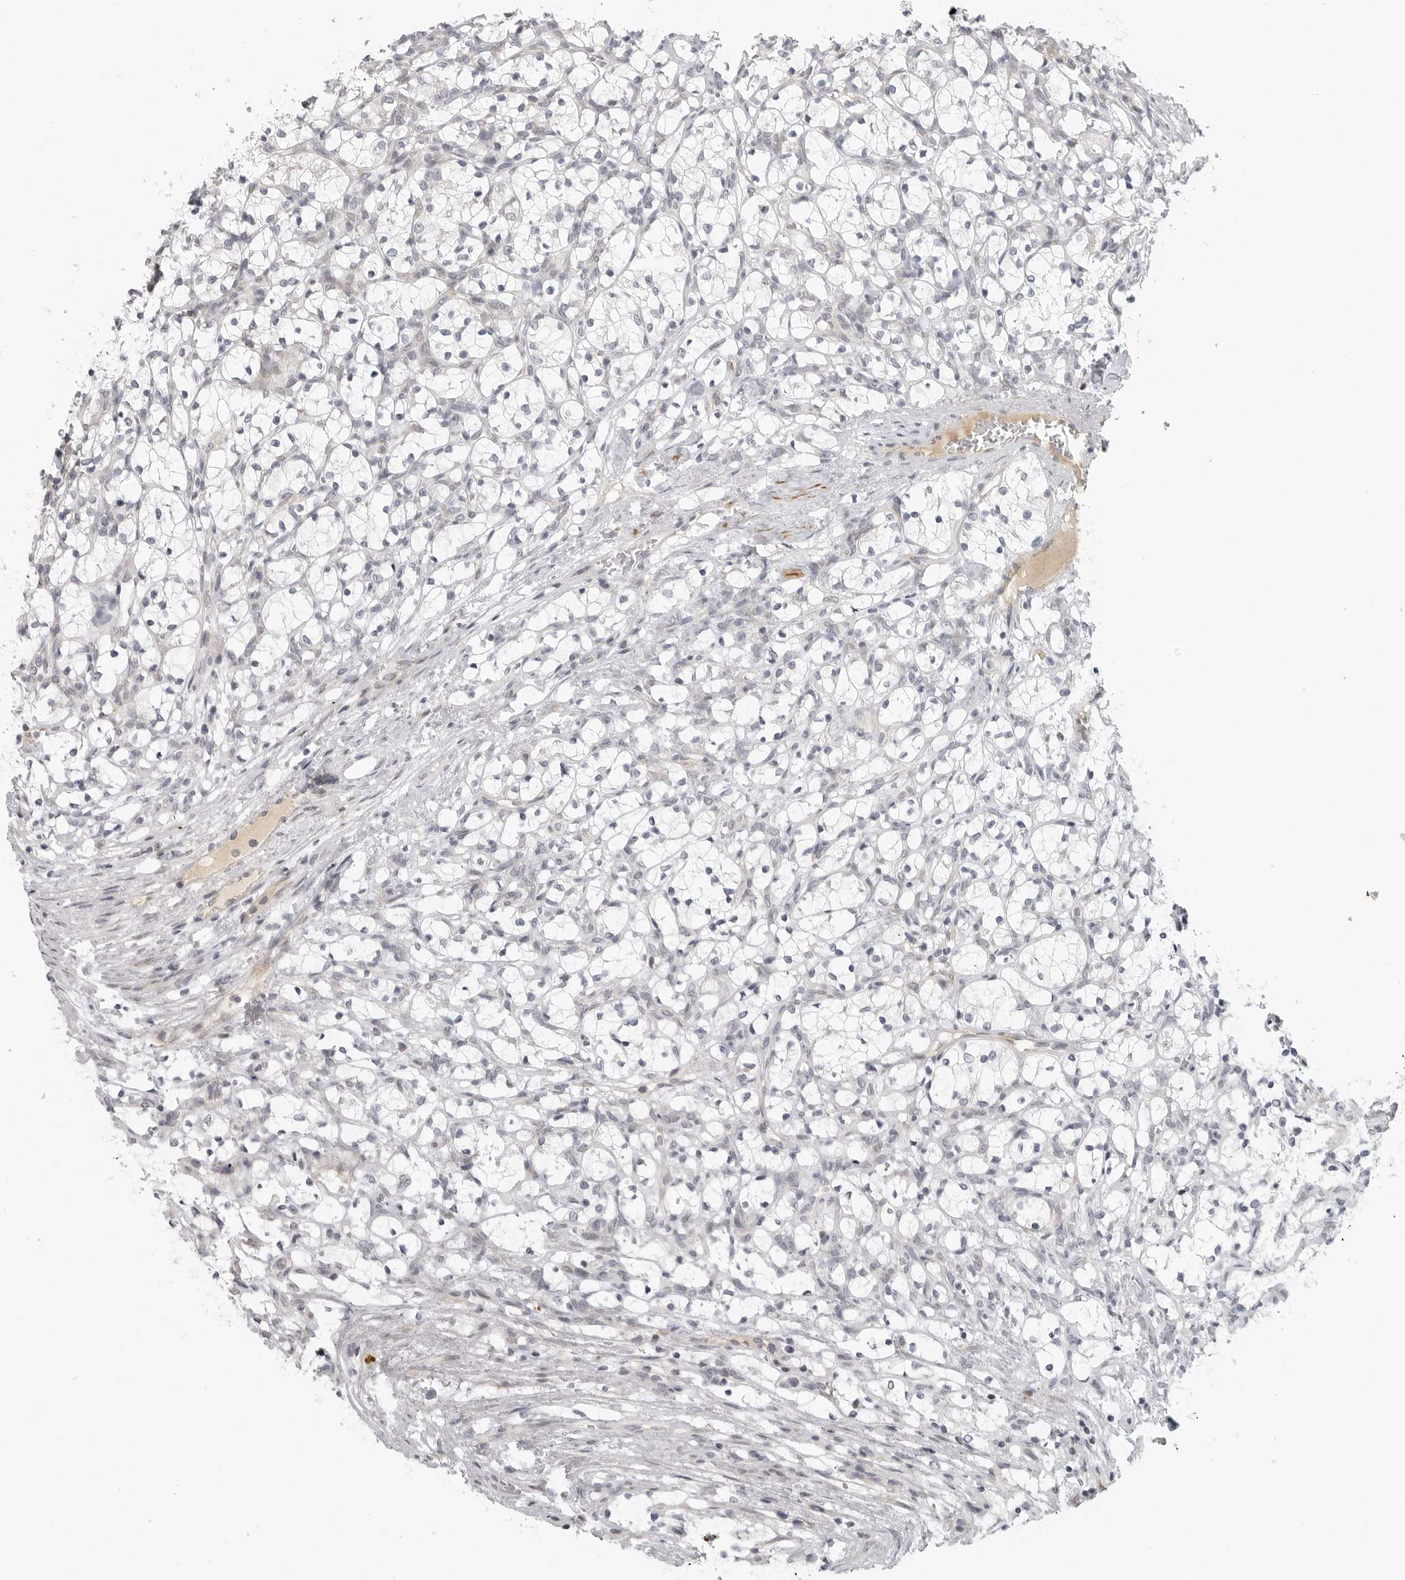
{"staining": {"intensity": "negative", "quantity": "none", "location": "none"}, "tissue": "renal cancer", "cell_type": "Tumor cells", "image_type": "cancer", "snomed": [{"axis": "morphology", "description": "Adenocarcinoma, NOS"}, {"axis": "topography", "description": "Kidney"}], "caption": "Immunohistochemical staining of human renal cancer (adenocarcinoma) shows no significant staining in tumor cells.", "gene": "MAP7D1", "patient": {"sex": "female", "age": 69}}